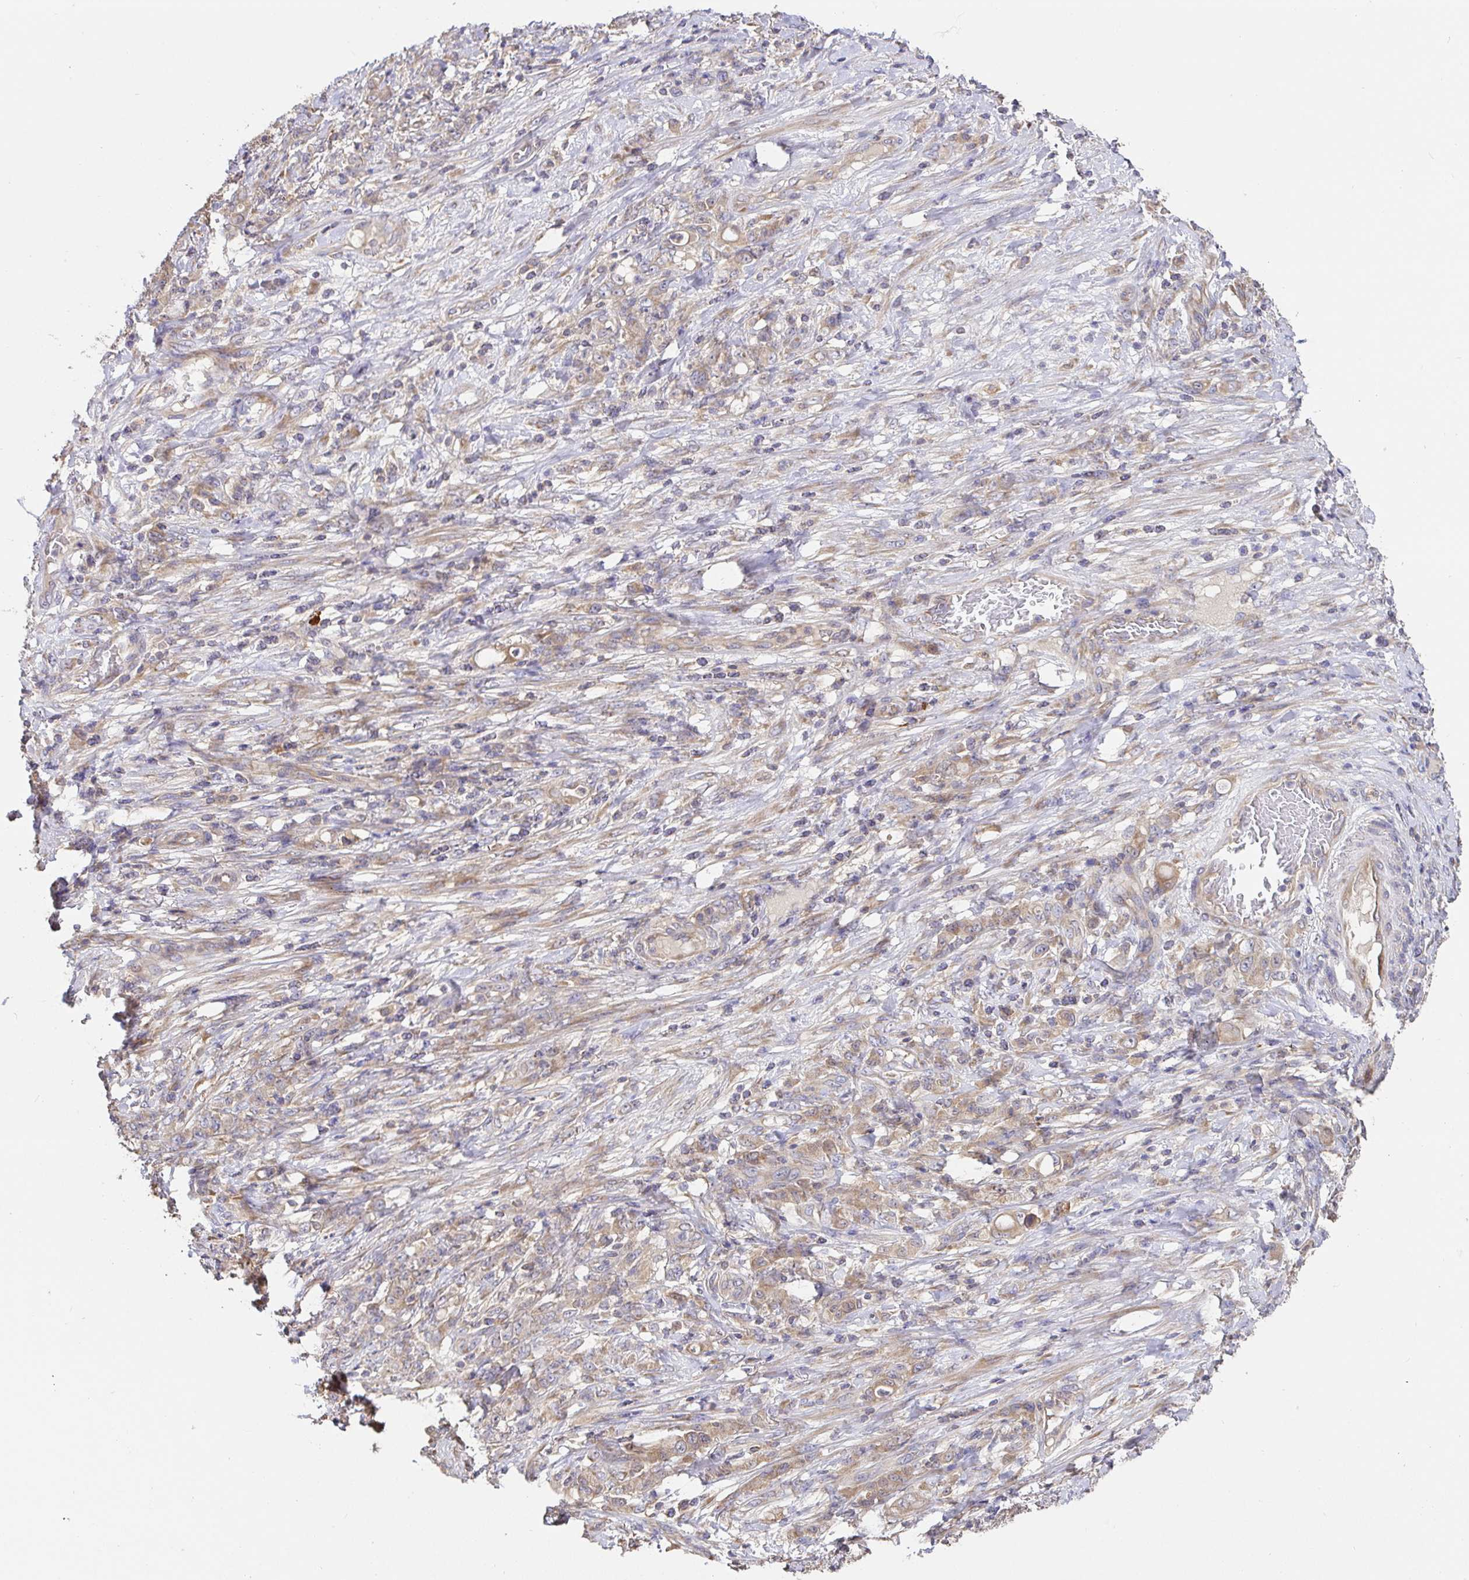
{"staining": {"intensity": "weak", "quantity": "25%-75%", "location": "cytoplasmic/membranous"}, "tissue": "stomach cancer", "cell_type": "Tumor cells", "image_type": "cancer", "snomed": [{"axis": "morphology", "description": "Adenocarcinoma, NOS"}, {"axis": "topography", "description": "Stomach"}], "caption": "Brown immunohistochemical staining in human adenocarcinoma (stomach) exhibits weak cytoplasmic/membranous expression in approximately 25%-75% of tumor cells. The staining was performed using DAB (3,3'-diaminobenzidine) to visualize the protein expression in brown, while the nuclei were stained in blue with hematoxylin (Magnification: 20x).", "gene": "HAGH", "patient": {"sex": "female", "age": 79}}